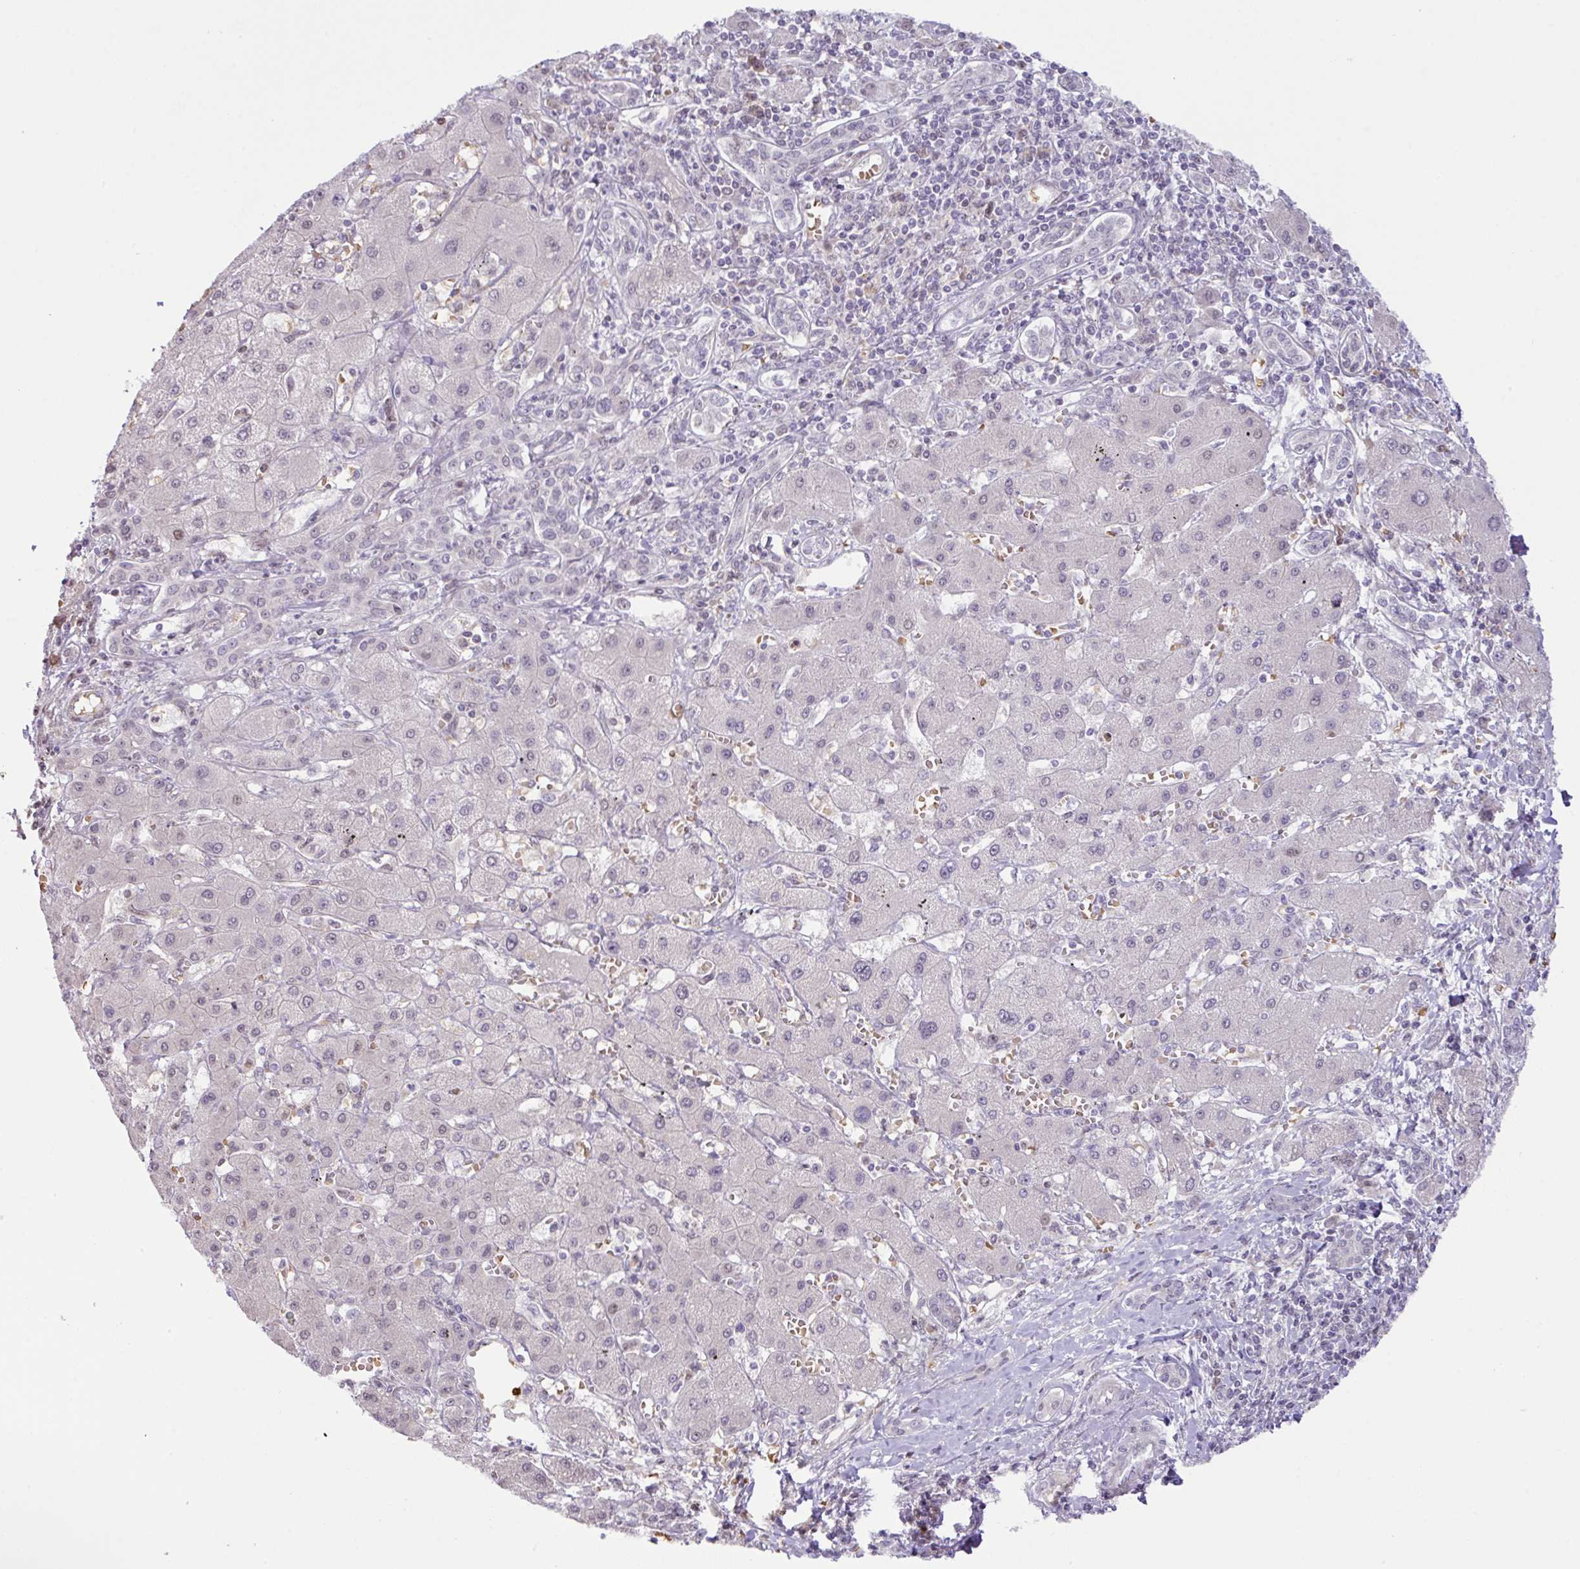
{"staining": {"intensity": "negative", "quantity": "none", "location": "none"}, "tissue": "liver cancer", "cell_type": "Tumor cells", "image_type": "cancer", "snomed": [{"axis": "morphology", "description": "Cholangiocarcinoma"}, {"axis": "topography", "description": "Liver"}], "caption": "This is an IHC photomicrograph of human liver cholangiocarcinoma. There is no staining in tumor cells.", "gene": "PARP2", "patient": {"sex": "male", "age": 59}}